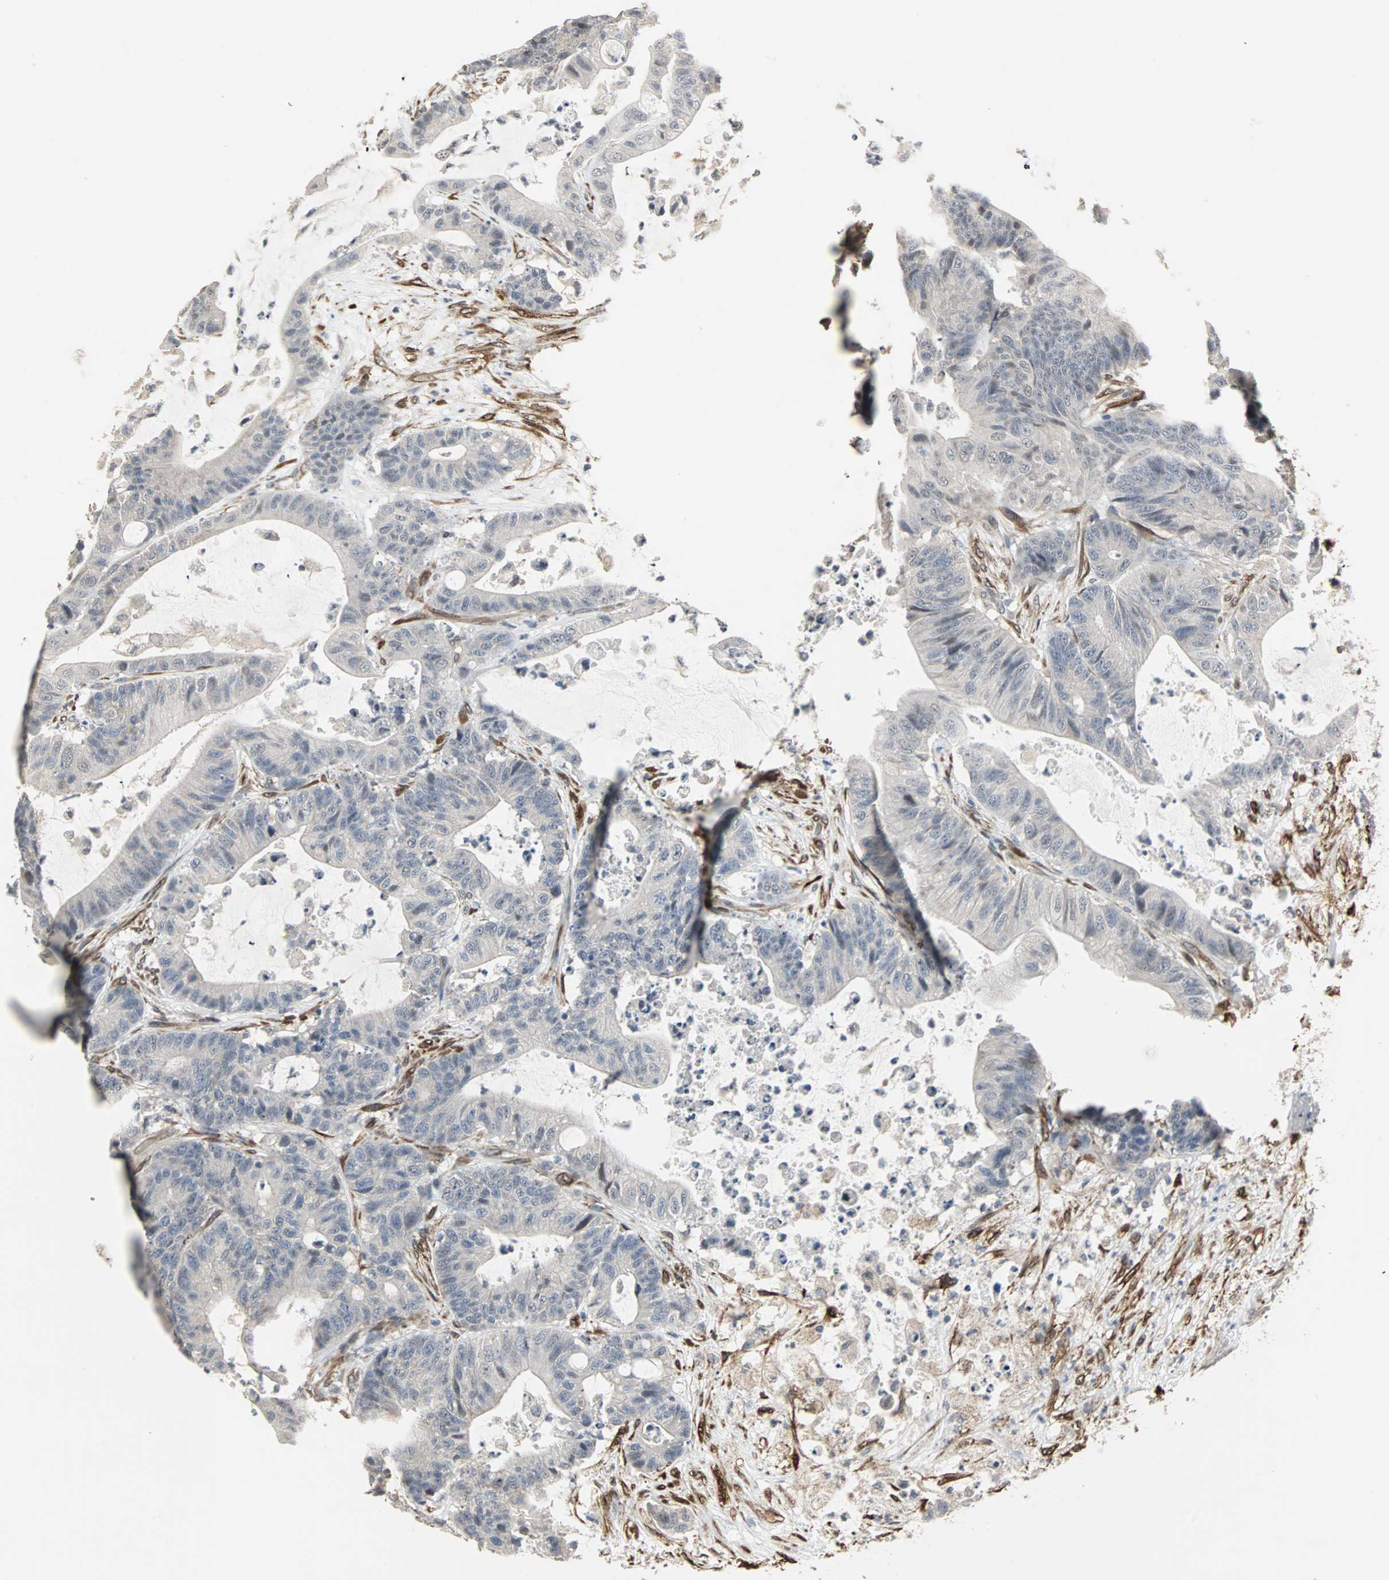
{"staining": {"intensity": "negative", "quantity": "none", "location": "none"}, "tissue": "colorectal cancer", "cell_type": "Tumor cells", "image_type": "cancer", "snomed": [{"axis": "morphology", "description": "Adenocarcinoma, NOS"}, {"axis": "topography", "description": "Colon"}], "caption": "Adenocarcinoma (colorectal) stained for a protein using IHC shows no expression tumor cells.", "gene": "TRPV4", "patient": {"sex": "female", "age": 84}}